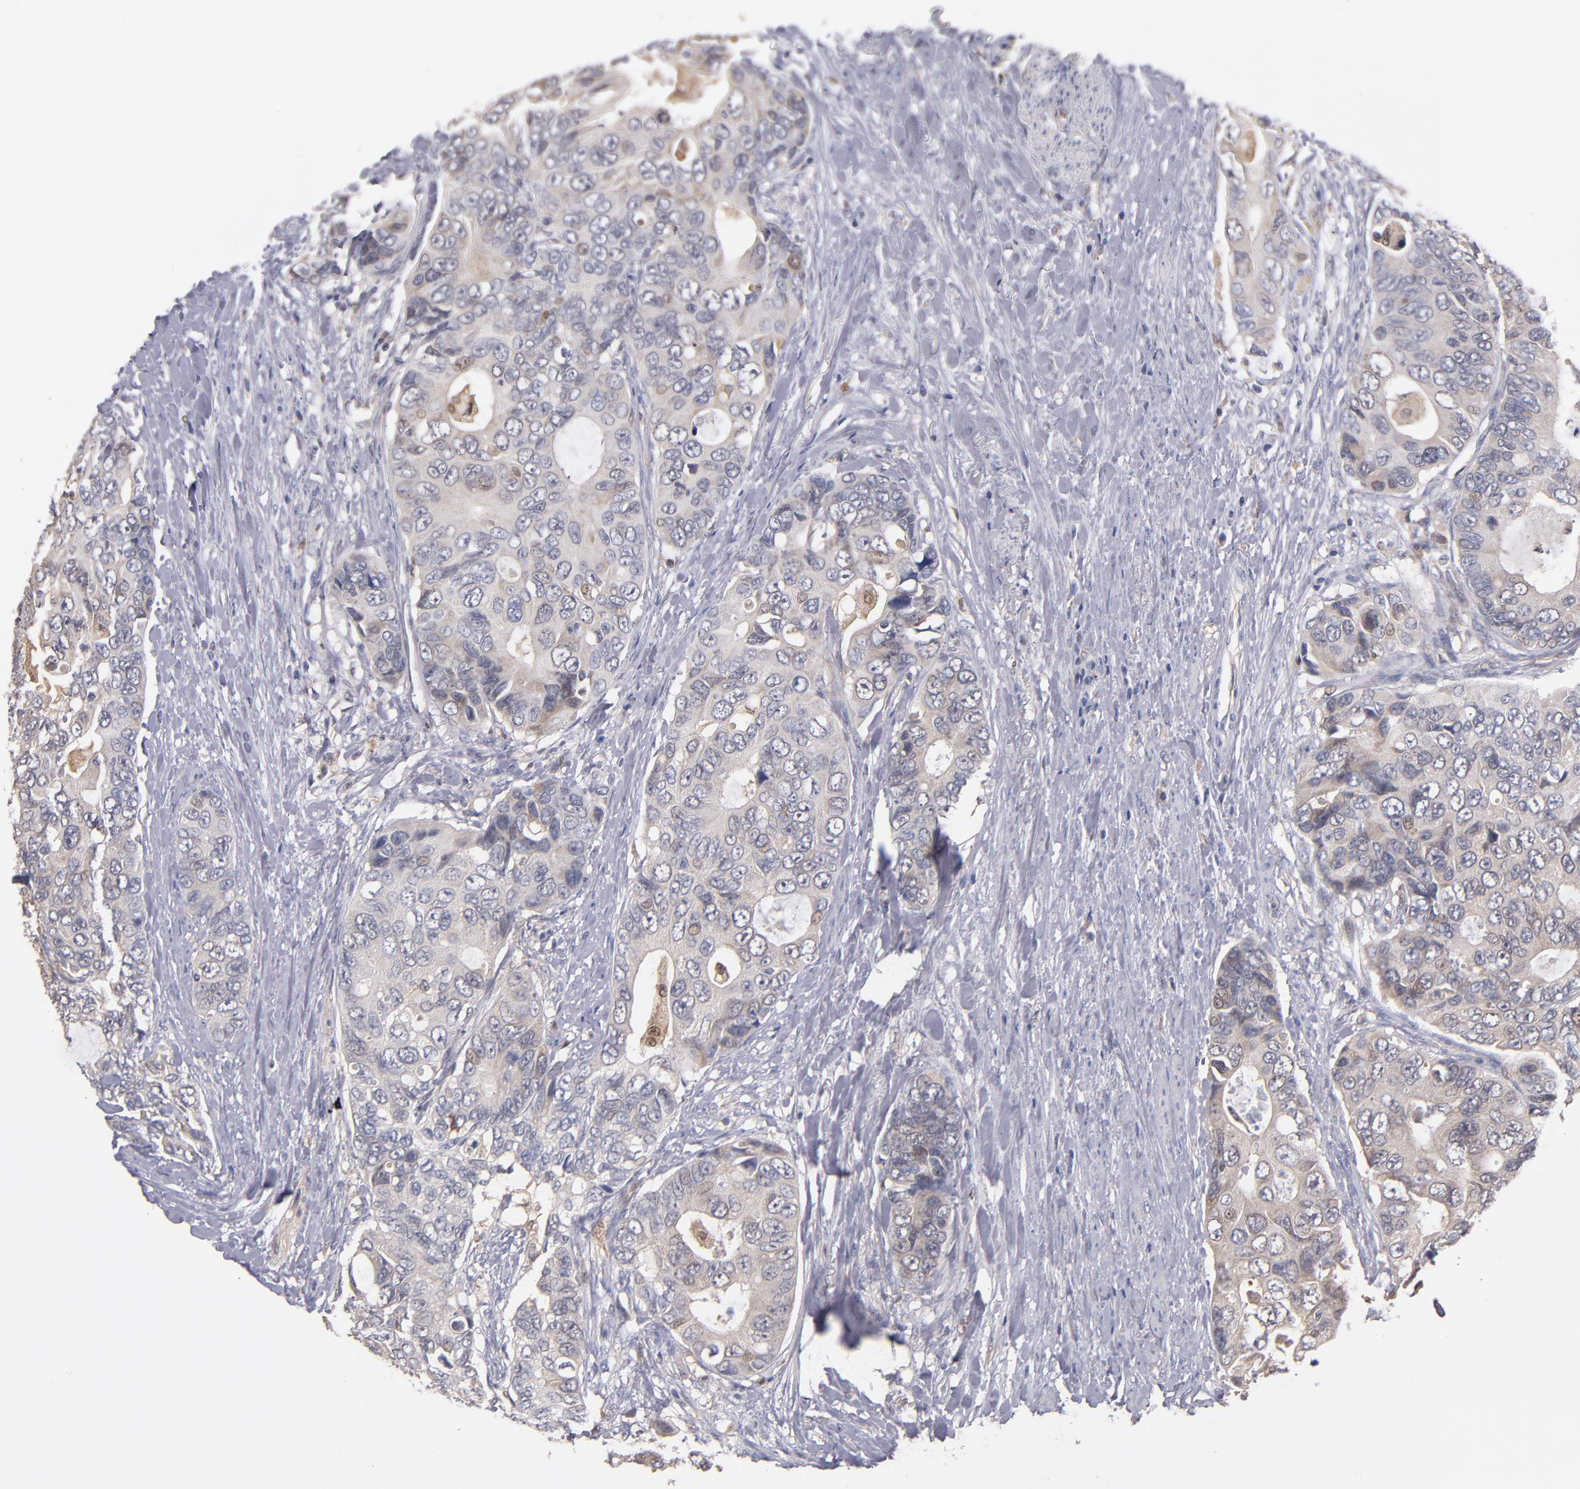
{"staining": {"intensity": "weak", "quantity": "25%-75%", "location": "cytoplasmic/membranous"}, "tissue": "colorectal cancer", "cell_type": "Tumor cells", "image_type": "cancer", "snomed": [{"axis": "morphology", "description": "Adenocarcinoma, NOS"}, {"axis": "topography", "description": "Rectum"}], "caption": "This micrograph reveals immunohistochemistry staining of human colorectal cancer (adenocarcinoma), with low weak cytoplasmic/membranous staining in about 25%-75% of tumor cells.", "gene": "GMFG", "patient": {"sex": "female", "age": 67}}